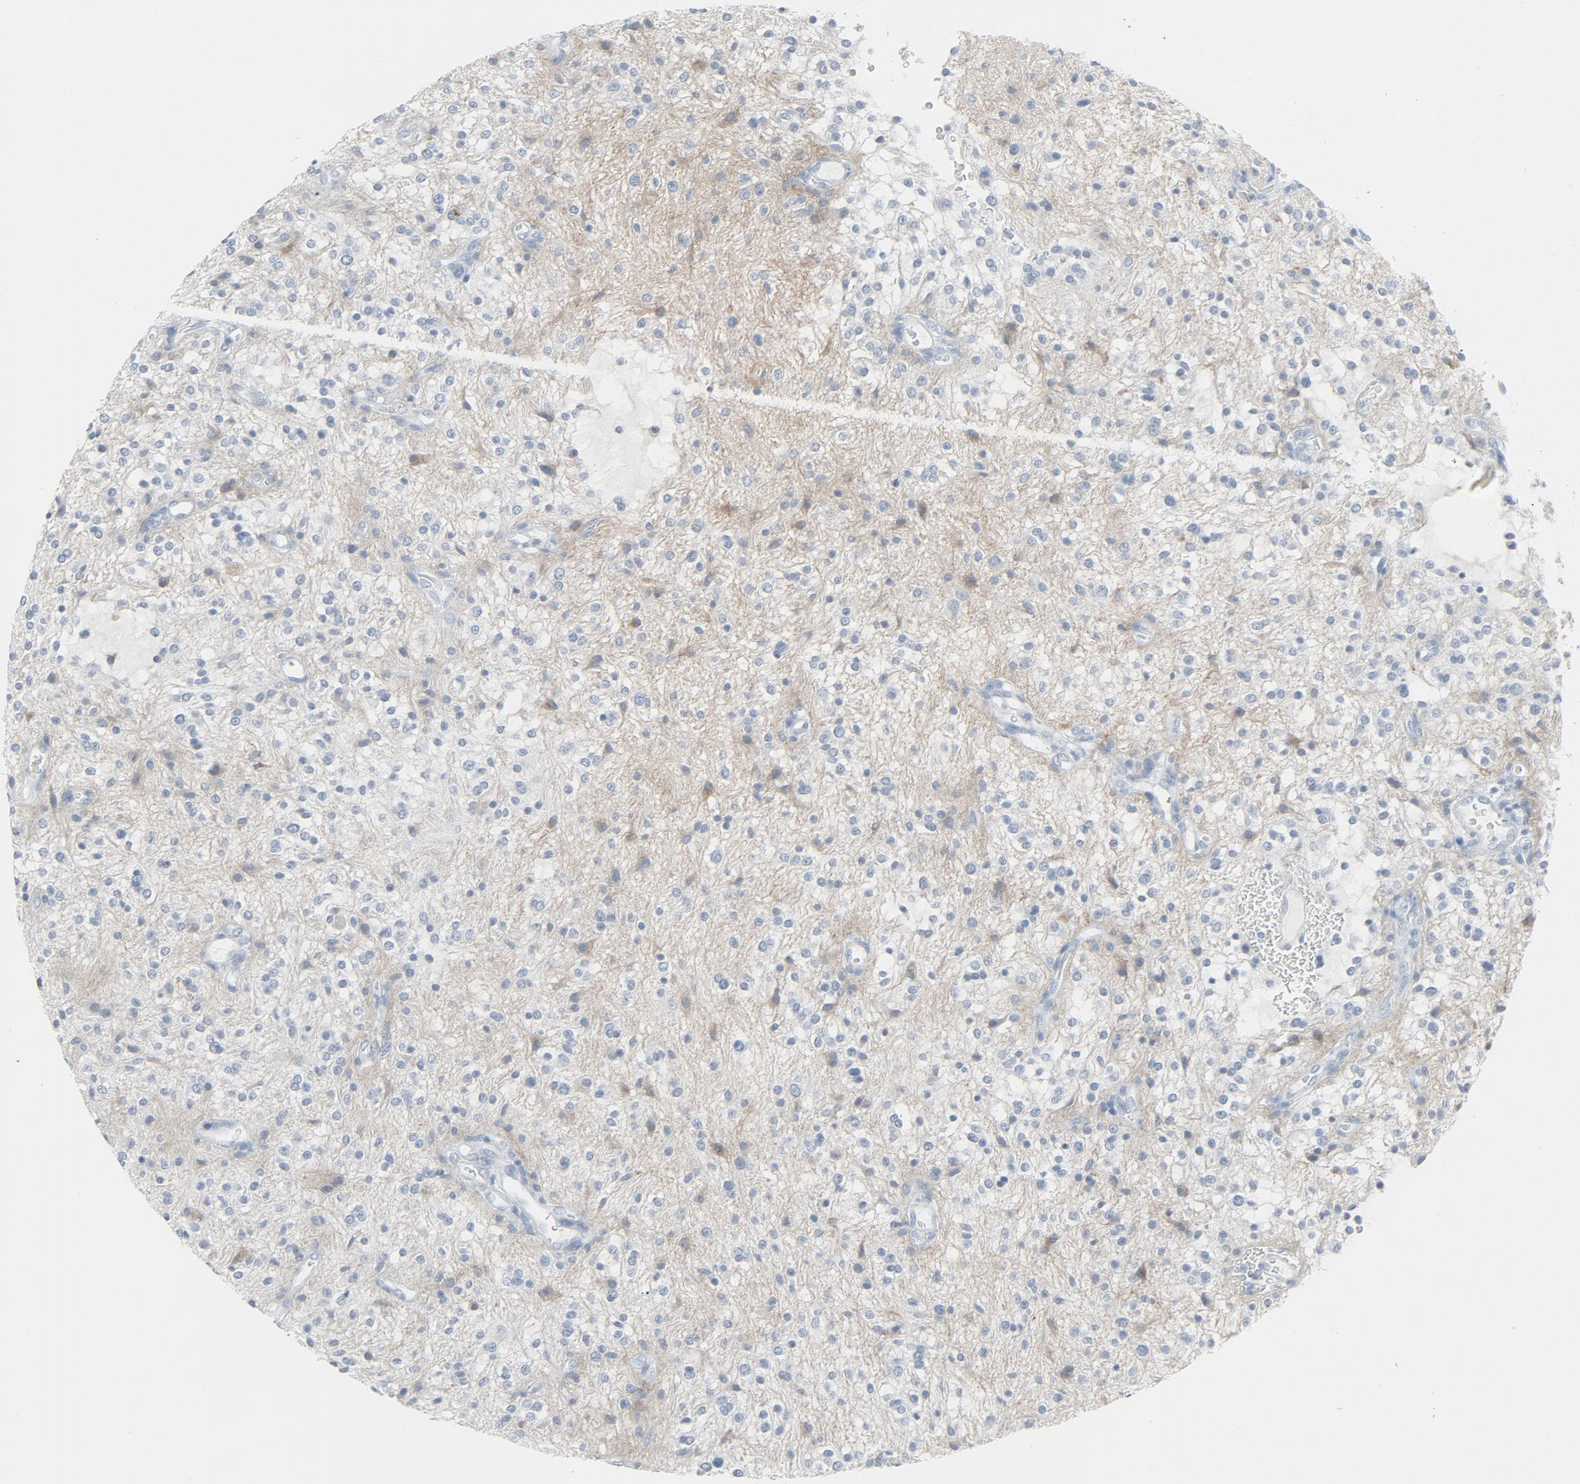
{"staining": {"intensity": "negative", "quantity": "none", "location": "none"}, "tissue": "glioma", "cell_type": "Tumor cells", "image_type": "cancer", "snomed": [{"axis": "morphology", "description": "Glioma, malignant, NOS"}, {"axis": "topography", "description": "Cerebellum"}], "caption": "Image shows no significant protein staining in tumor cells of glioma.", "gene": "FGFR3", "patient": {"sex": "female", "age": 10}}